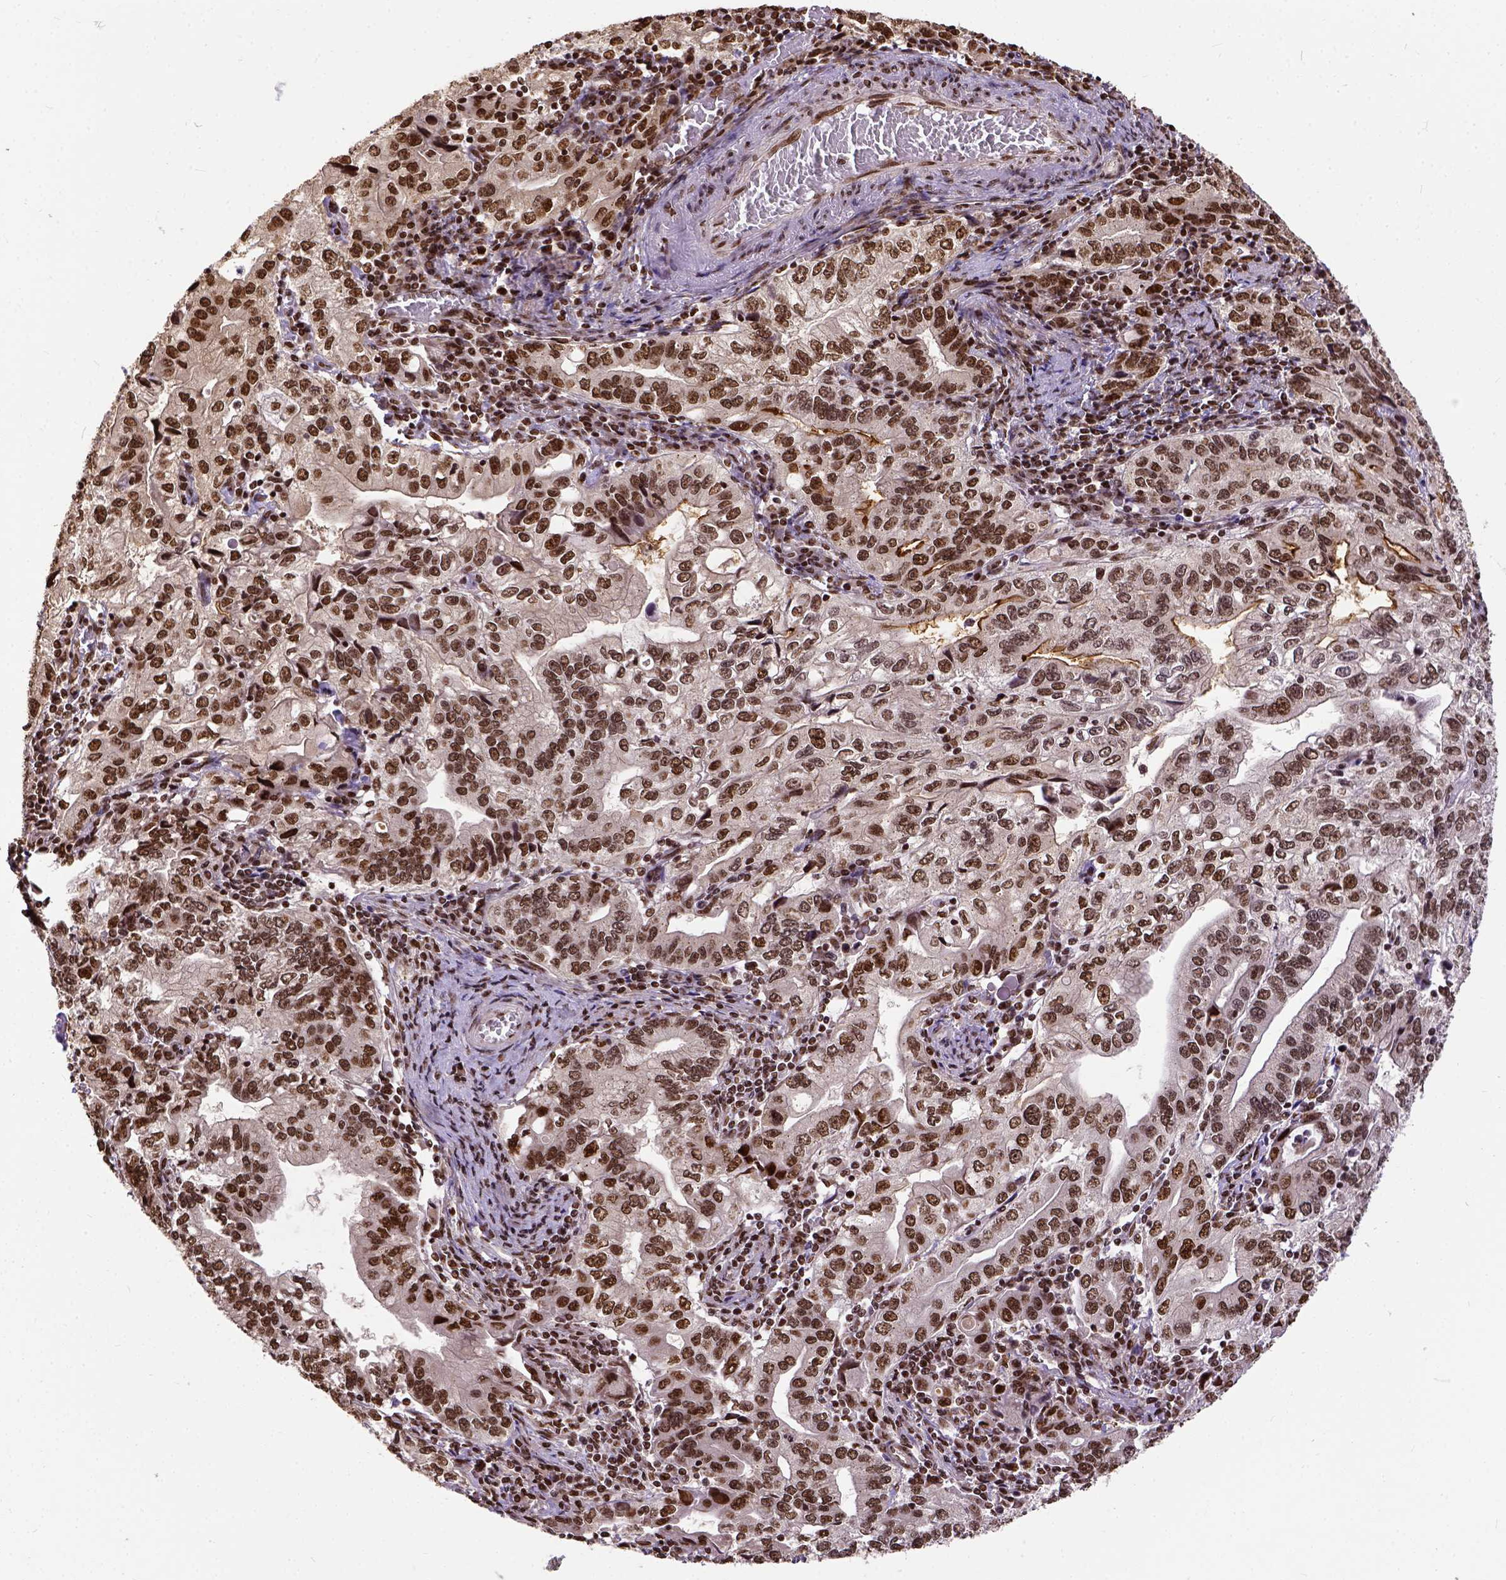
{"staining": {"intensity": "strong", "quantity": ">75%", "location": "nuclear"}, "tissue": "stomach cancer", "cell_type": "Tumor cells", "image_type": "cancer", "snomed": [{"axis": "morphology", "description": "Adenocarcinoma, NOS"}, {"axis": "topography", "description": "Stomach, lower"}], "caption": "This is an image of immunohistochemistry staining of stomach cancer (adenocarcinoma), which shows strong expression in the nuclear of tumor cells.", "gene": "NACC1", "patient": {"sex": "female", "age": 72}}